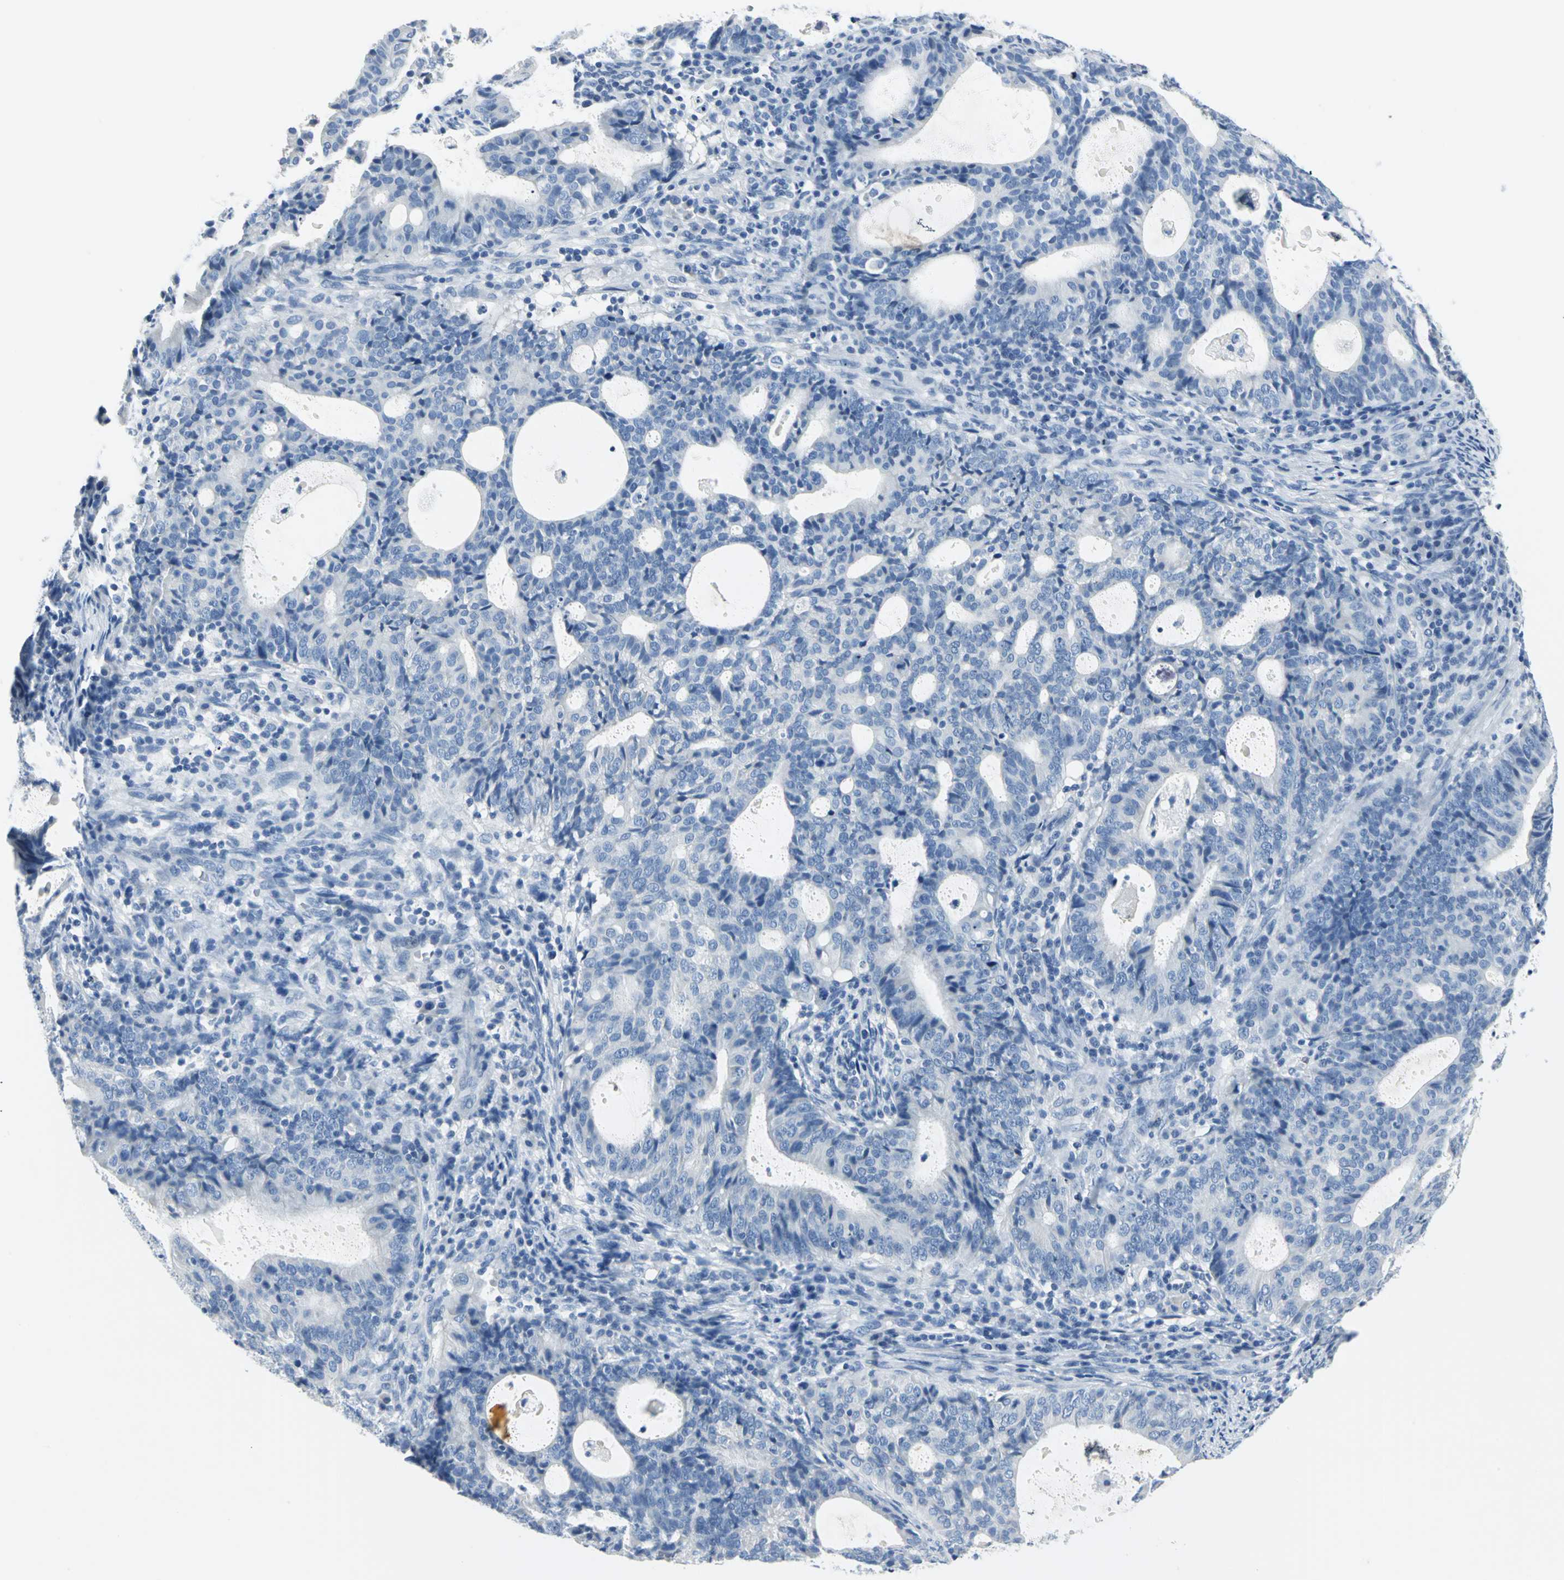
{"staining": {"intensity": "negative", "quantity": "none", "location": "none"}, "tissue": "endometrial cancer", "cell_type": "Tumor cells", "image_type": "cancer", "snomed": [{"axis": "morphology", "description": "Adenocarcinoma, NOS"}, {"axis": "topography", "description": "Uterus"}], "caption": "This is an immunohistochemistry (IHC) histopathology image of human endometrial adenocarcinoma. There is no positivity in tumor cells.", "gene": "RIPOR1", "patient": {"sex": "female", "age": 83}}